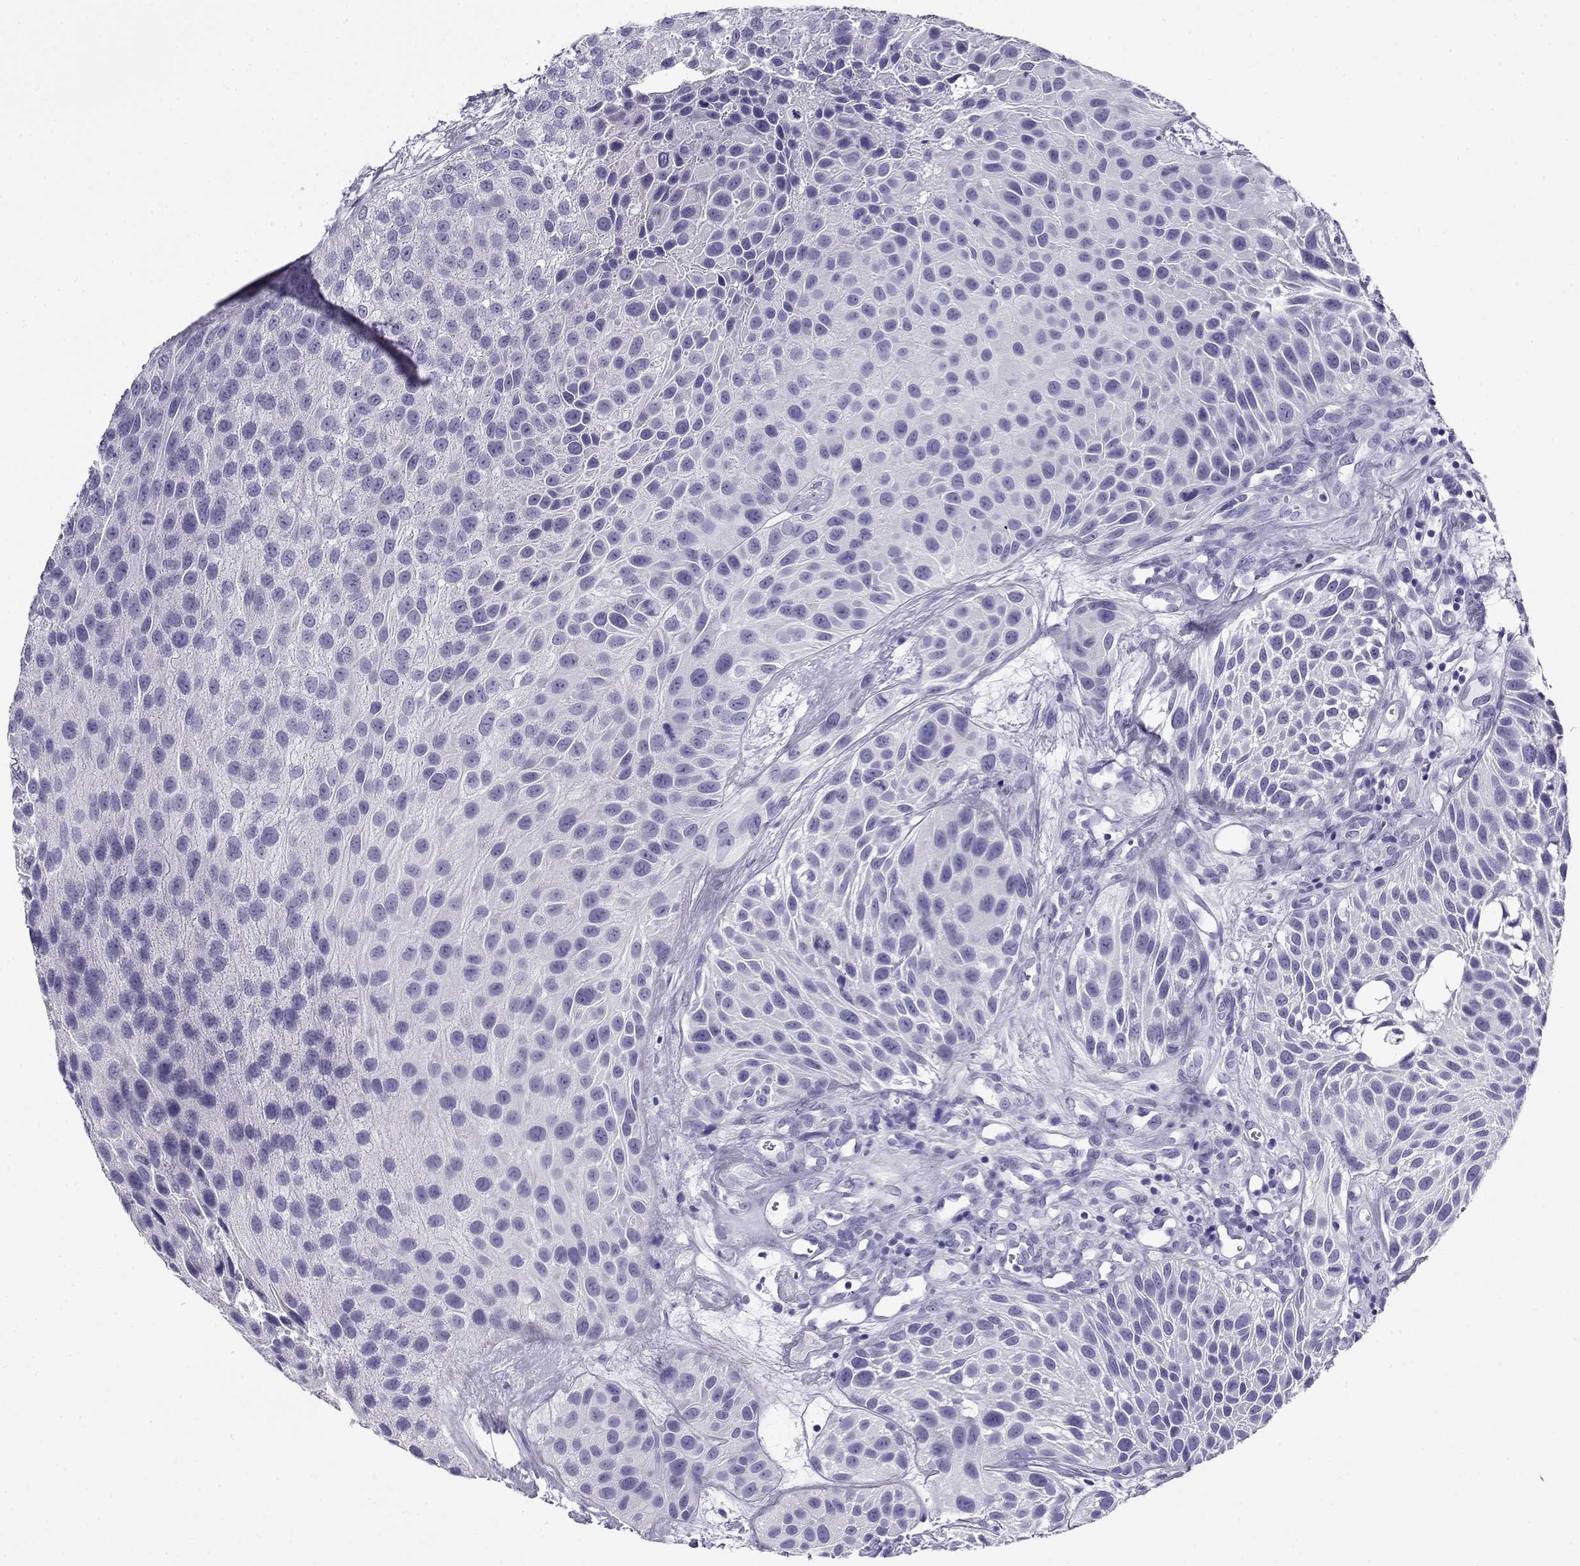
{"staining": {"intensity": "negative", "quantity": "none", "location": "none"}, "tissue": "urothelial cancer", "cell_type": "Tumor cells", "image_type": "cancer", "snomed": [{"axis": "morphology", "description": "Urothelial carcinoma, Low grade"}, {"axis": "topography", "description": "Urinary bladder"}], "caption": "Human urothelial cancer stained for a protein using immunohistochemistry reveals no positivity in tumor cells.", "gene": "CABS1", "patient": {"sex": "female", "age": 87}}